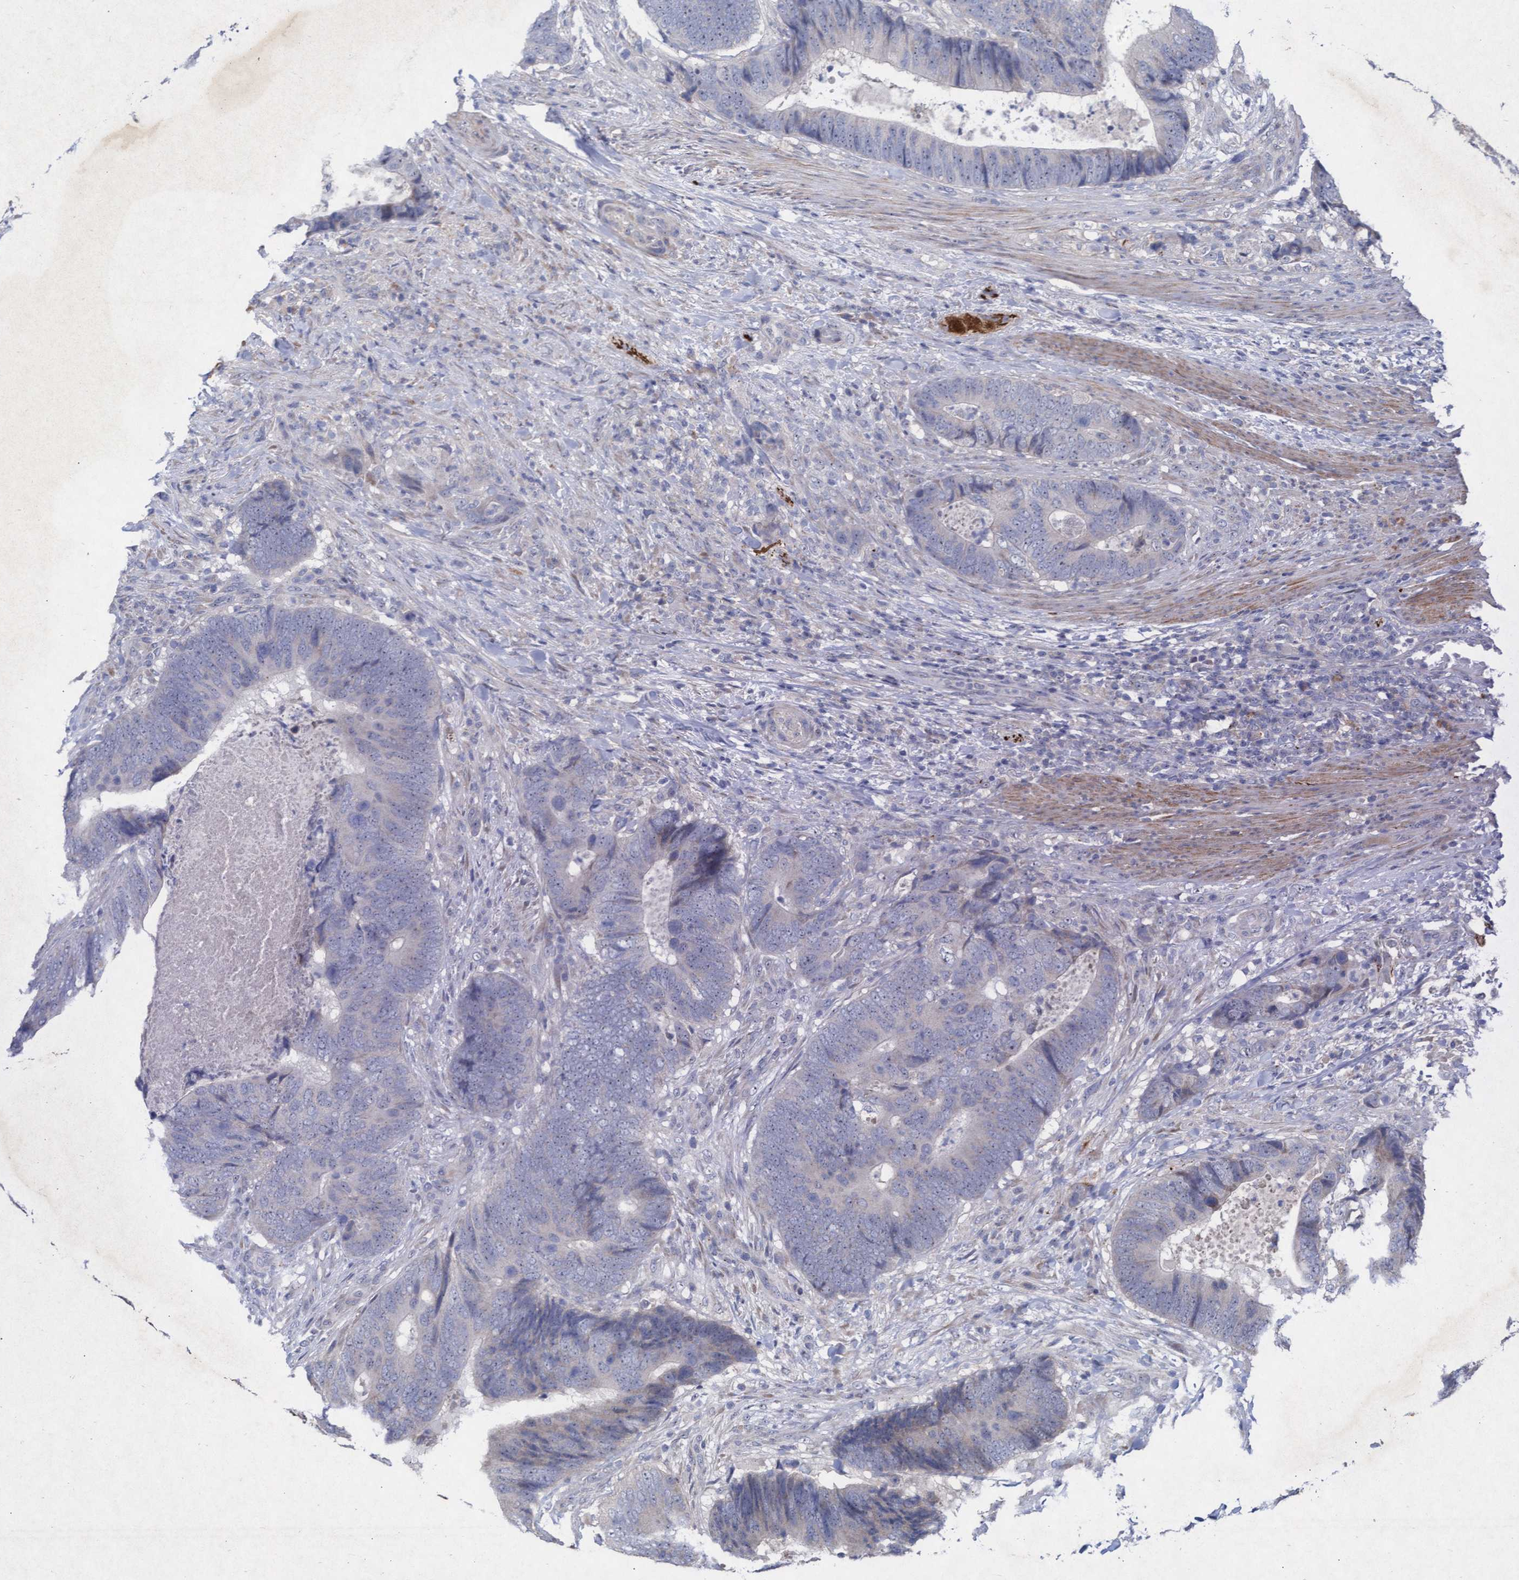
{"staining": {"intensity": "negative", "quantity": "none", "location": "none"}, "tissue": "colorectal cancer", "cell_type": "Tumor cells", "image_type": "cancer", "snomed": [{"axis": "morphology", "description": "Adenocarcinoma, NOS"}, {"axis": "topography", "description": "Colon"}], "caption": "IHC photomicrograph of human colorectal cancer (adenocarcinoma) stained for a protein (brown), which exhibits no expression in tumor cells. The staining was performed using DAB (3,3'-diaminobenzidine) to visualize the protein expression in brown, while the nuclei were stained in blue with hematoxylin (Magnification: 20x).", "gene": "ABCF2", "patient": {"sex": "male", "age": 56}}